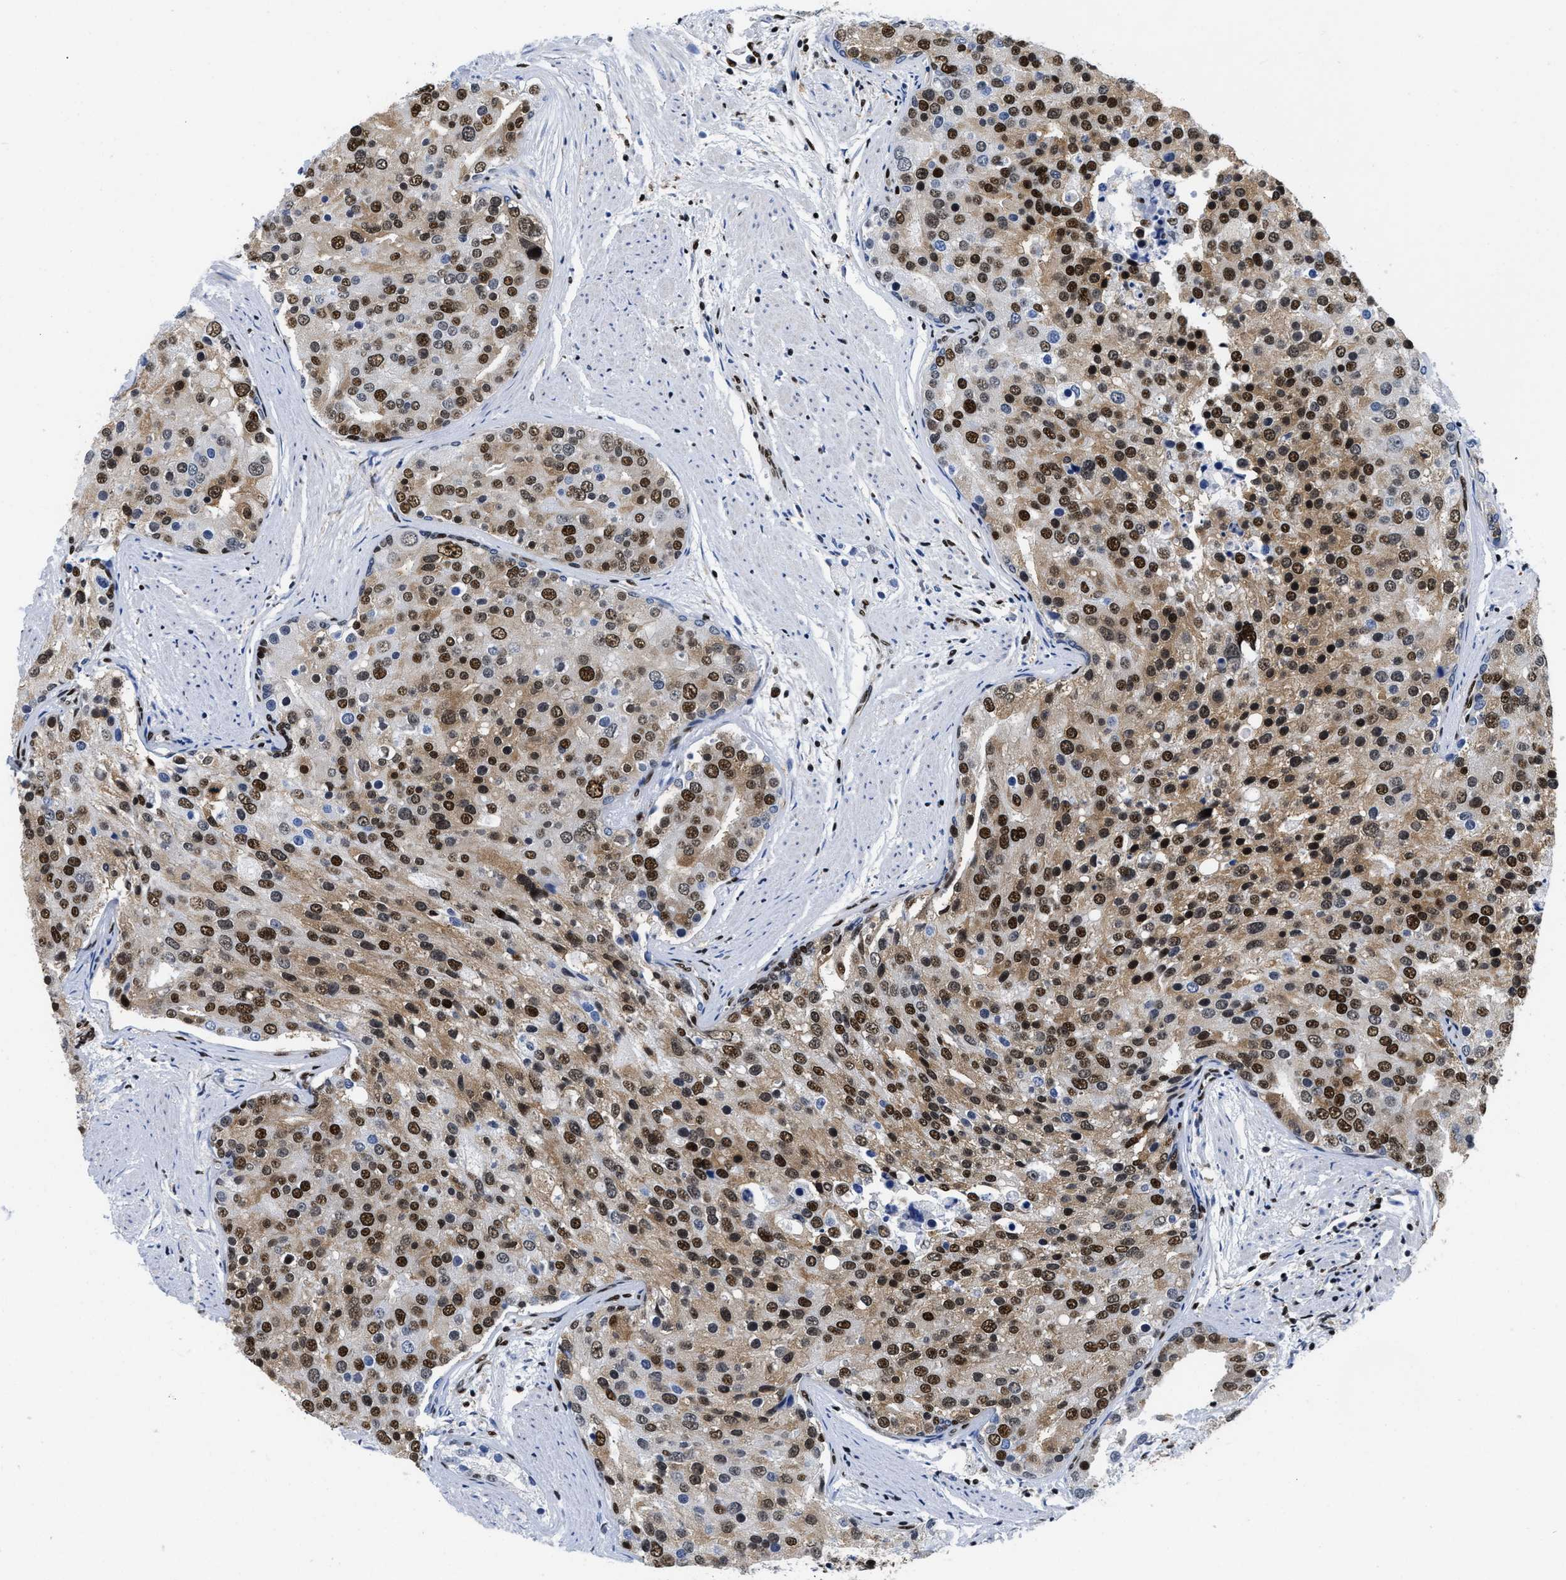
{"staining": {"intensity": "strong", "quantity": ">75%", "location": "nuclear"}, "tissue": "prostate cancer", "cell_type": "Tumor cells", "image_type": "cancer", "snomed": [{"axis": "morphology", "description": "Adenocarcinoma, High grade"}, {"axis": "topography", "description": "Prostate"}], "caption": "Immunohistochemical staining of prostate cancer exhibits strong nuclear protein positivity in approximately >75% of tumor cells.", "gene": "CREB1", "patient": {"sex": "male", "age": 50}}